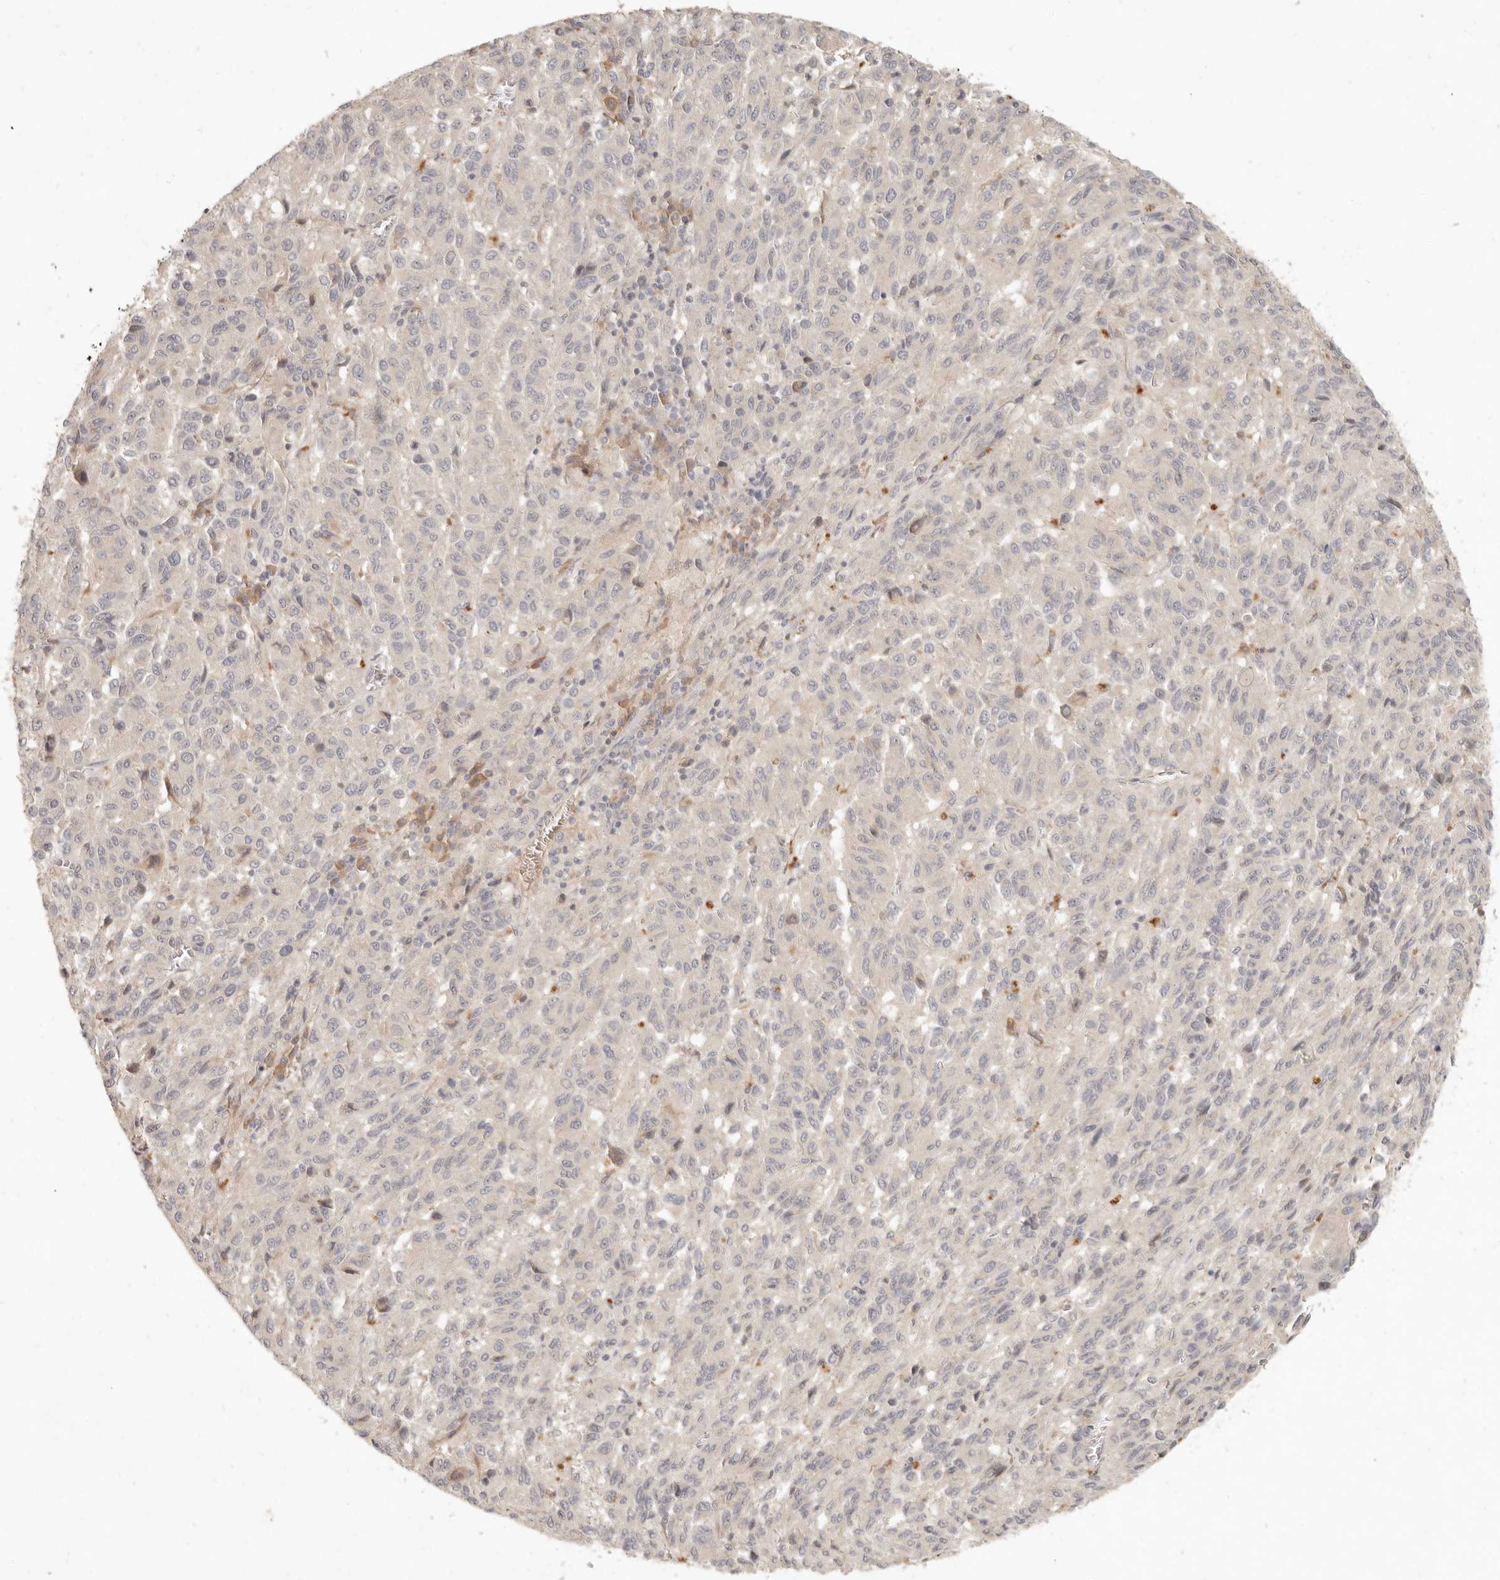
{"staining": {"intensity": "negative", "quantity": "none", "location": "none"}, "tissue": "melanoma", "cell_type": "Tumor cells", "image_type": "cancer", "snomed": [{"axis": "morphology", "description": "Malignant melanoma, Metastatic site"}, {"axis": "topography", "description": "Lung"}], "caption": "Melanoma stained for a protein using immunohistochemistry (IHC) demonstrates no expression tumor cells.", "gene": "UBXN11", "patient": {"sex": "male", "age": 64}}